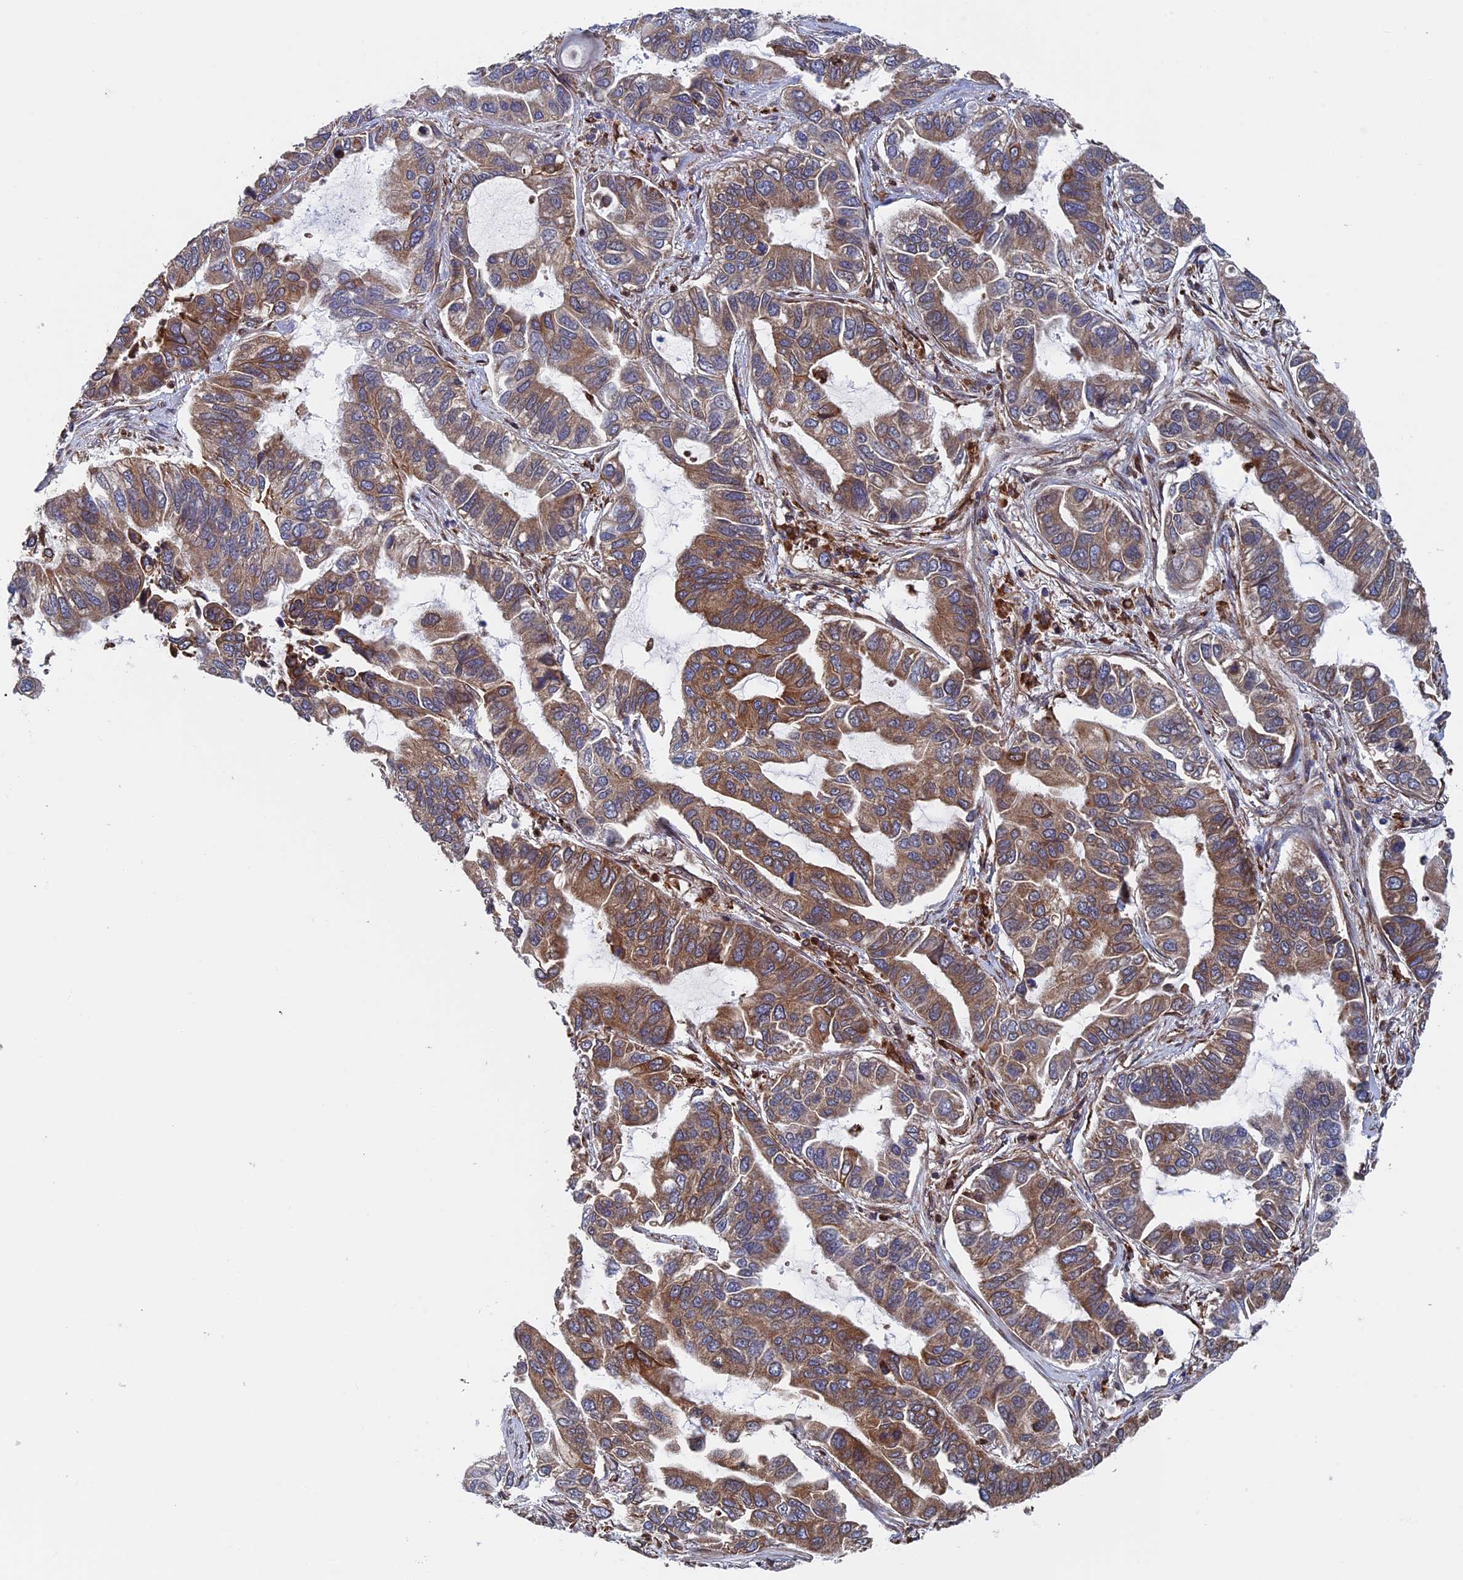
{"staining": {"intensity": "moderate", "quantity": "25%-75%", "location": "cytoplasmic/membranous"}, "tissue": "lung cancer", "cell_type": "Tumor cells", "image_type": "cancer", "snomed": [{"axis": "morphology", "description": "Adenocarcinoma, NOS"}, {"axis": "topography", "description": "Lung"}], "caption": "Protein positivity by immunohistochemistry shows moderate cytoplasmic/membranous positivity in approximately 25%-75% of tumor cells in lung adenocarcinoma.", "gene": "RPUSD1", "patient": {"sex": "male", "age": 64}}